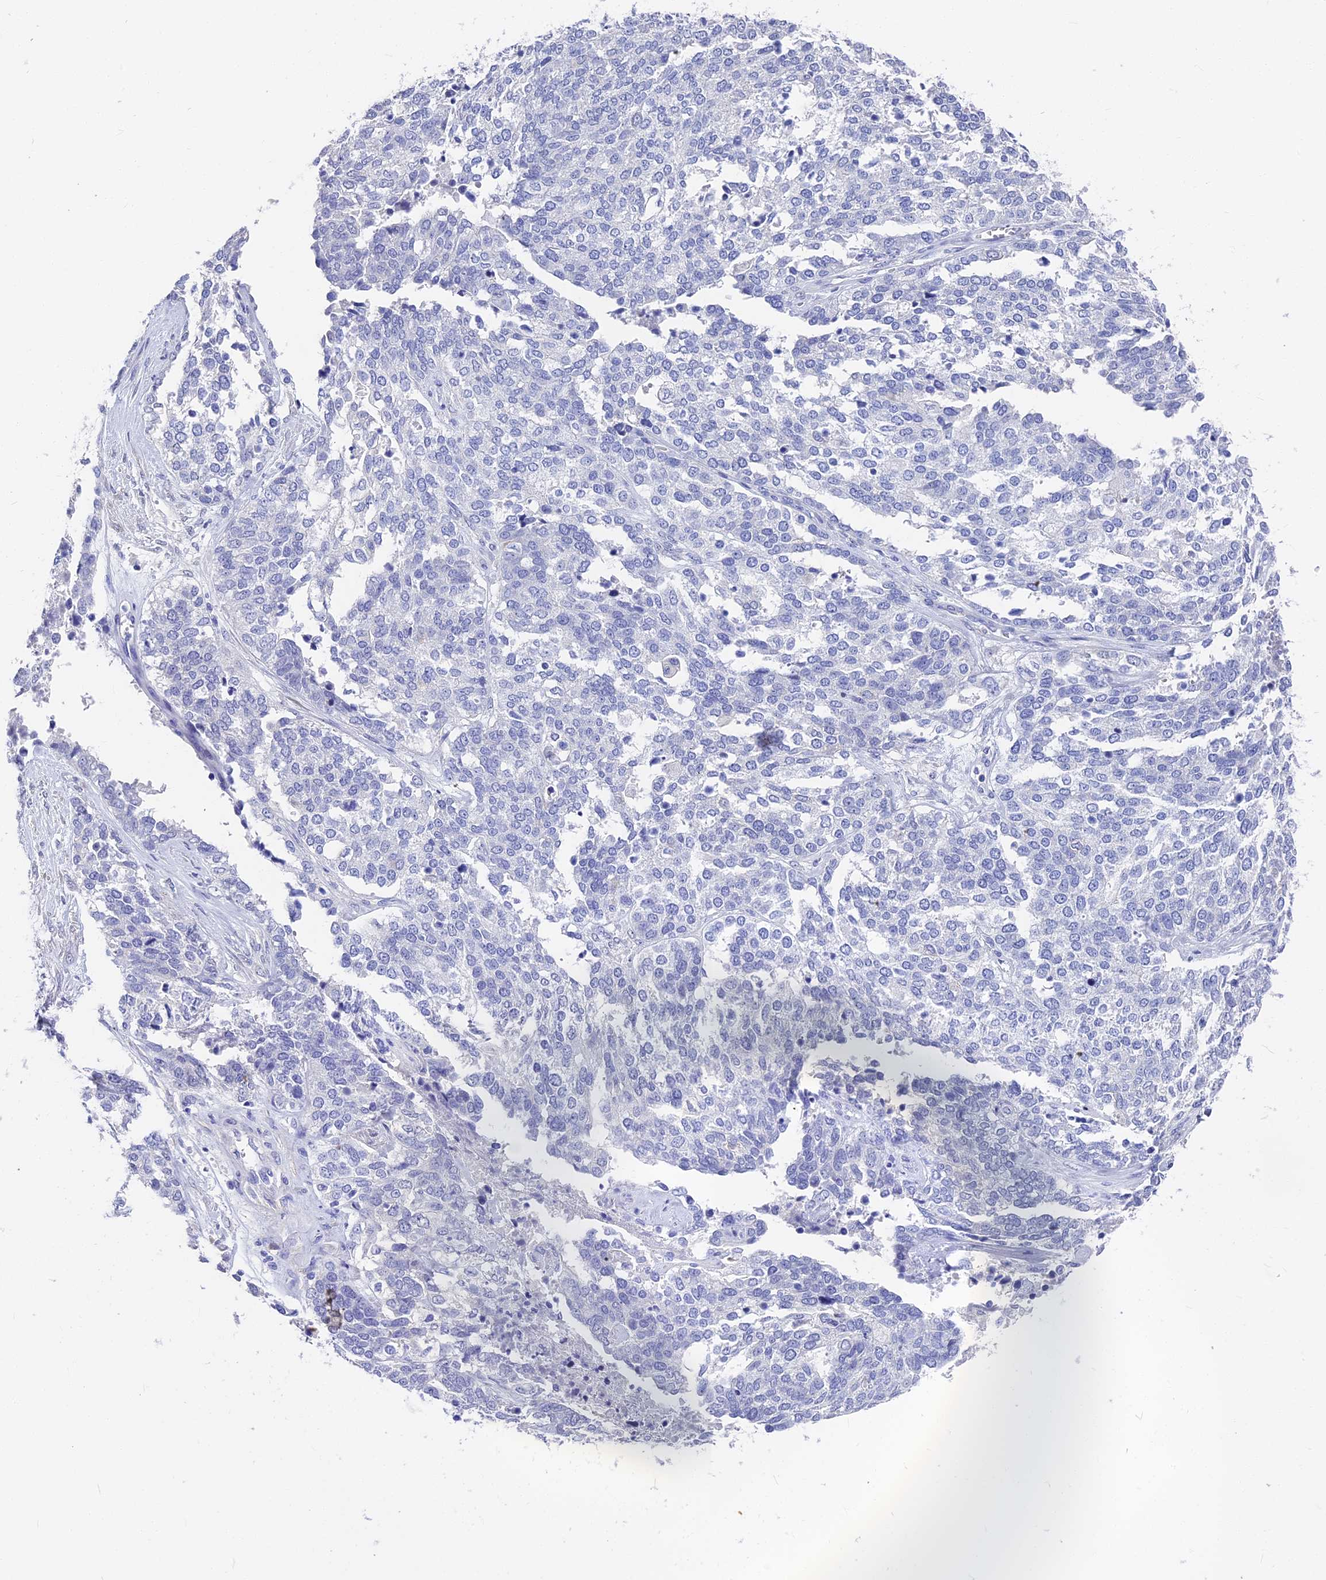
{"staining": {"intensity": "negative", "quantity": "none", "location": "none"}, "tissue": "ovarian cancer", "cell_type": "Tumor cells", "image_type": "cancer", "snomed": [{"axis": "morphology", "description": "Cystadenocarcinoma, serous, NOS"}, {"axis": "topography", "description": "Ovary"}], "caption": "The image demonstrates no significant expression in tumor cells of serous cystadenocarcinoma (ovarian). (DAB immunohistochemistry with hematoxylin counter stain).", "gene": "VPS33B", "patient": {"sex": "female", "age": 44}}